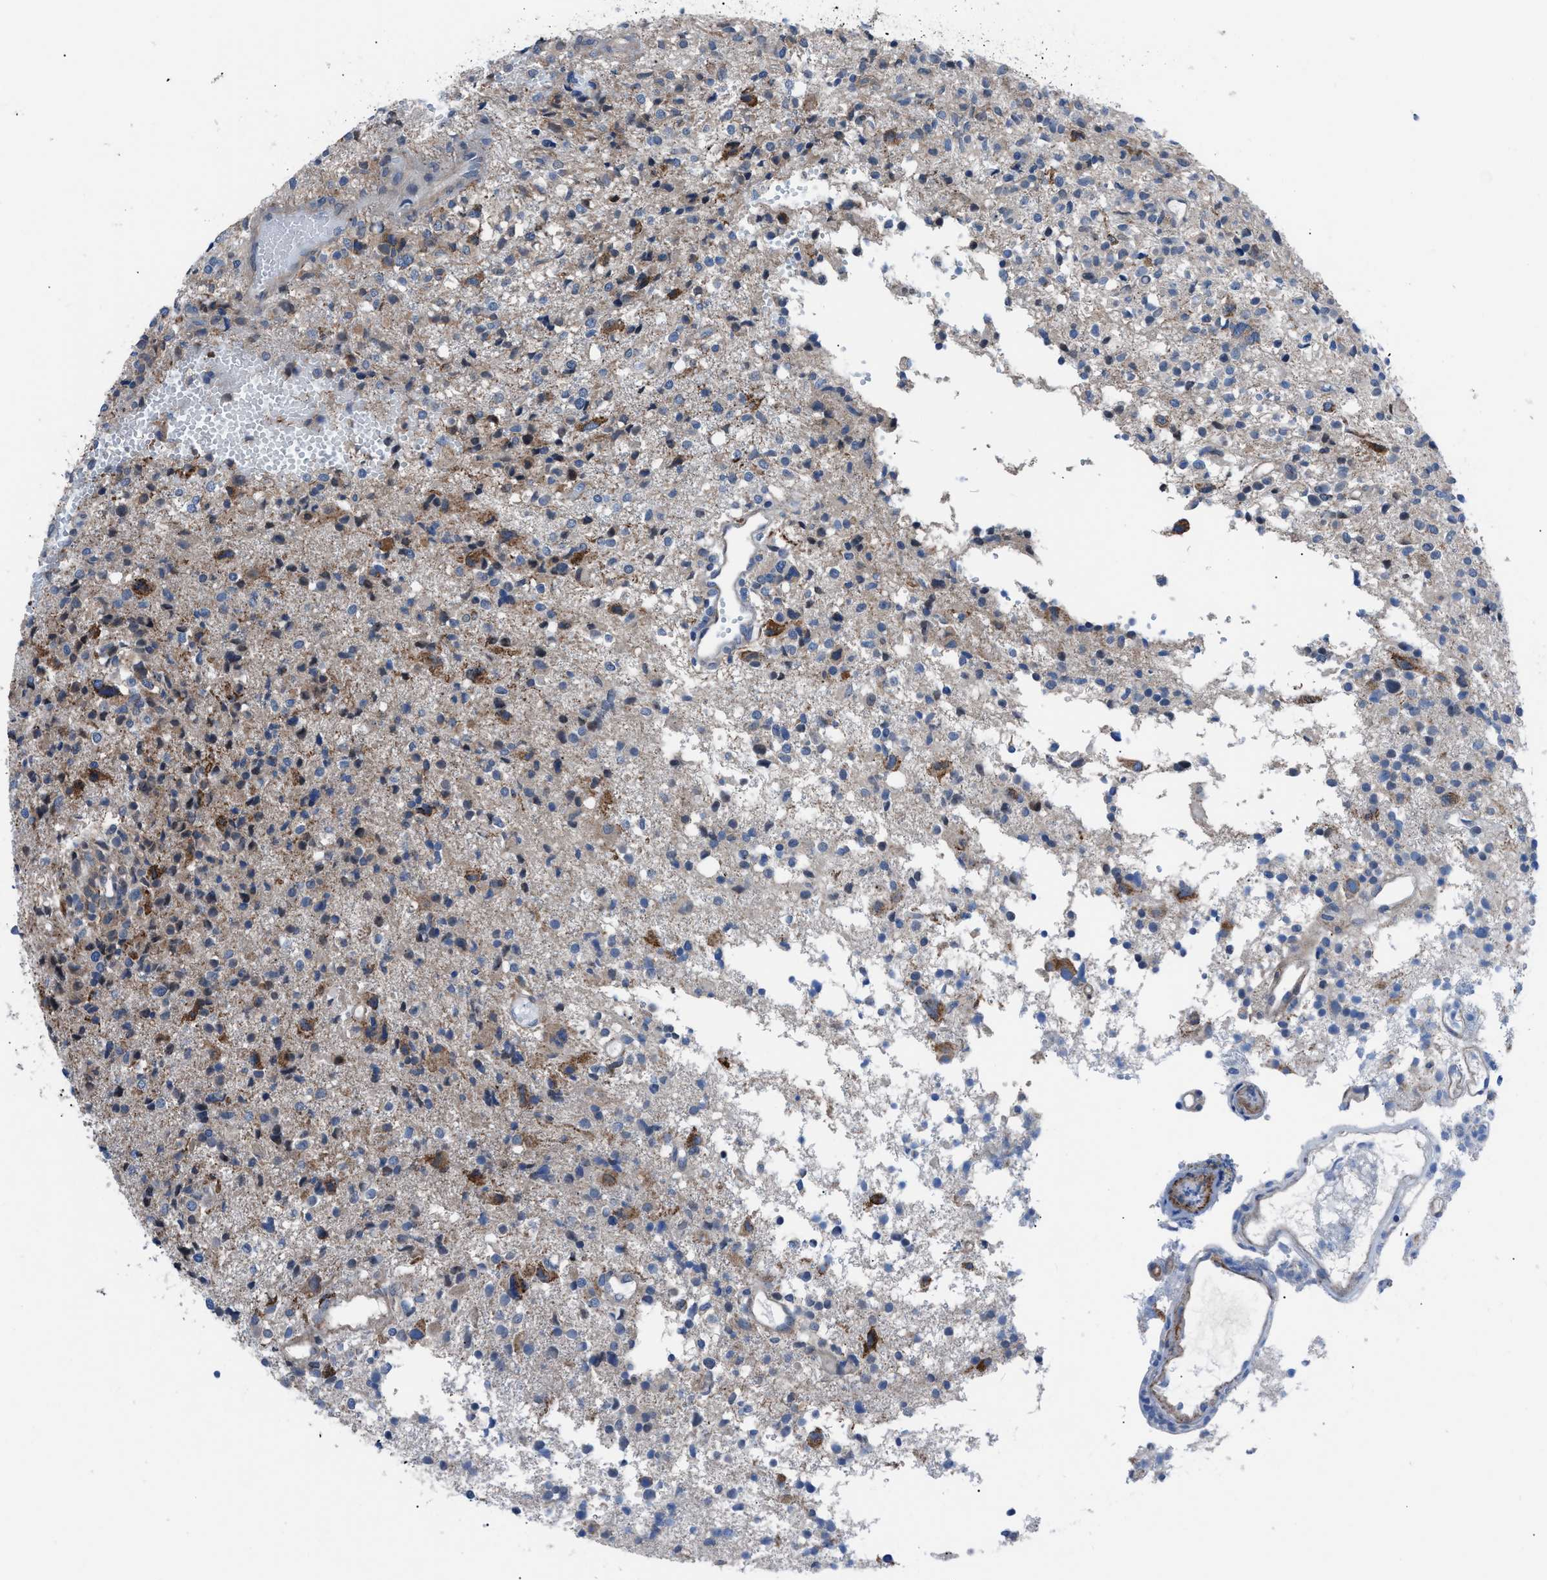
{"staining": {"intensity": "moderate", "quantity": "<25%", "location": "cytoplasmic/membranous"}, "tissue": "glioma", "cell_type": "Tumor cells", "image_type": "cancer", "snomed": [{"axis": "morphology", "description": "Glioma, malignant, High grade"}, {"axis": "topography", "description": "Brain"}], "caption": "Glioma tissue demonstrates moderate cytoplasmic/membranous staining in approximately <25% of tumor cells (Brightfield microscopy of DAB IHC at high magnification).", "gene": "TMEM45B", "patient": {"sex": "female", "age": 59}}